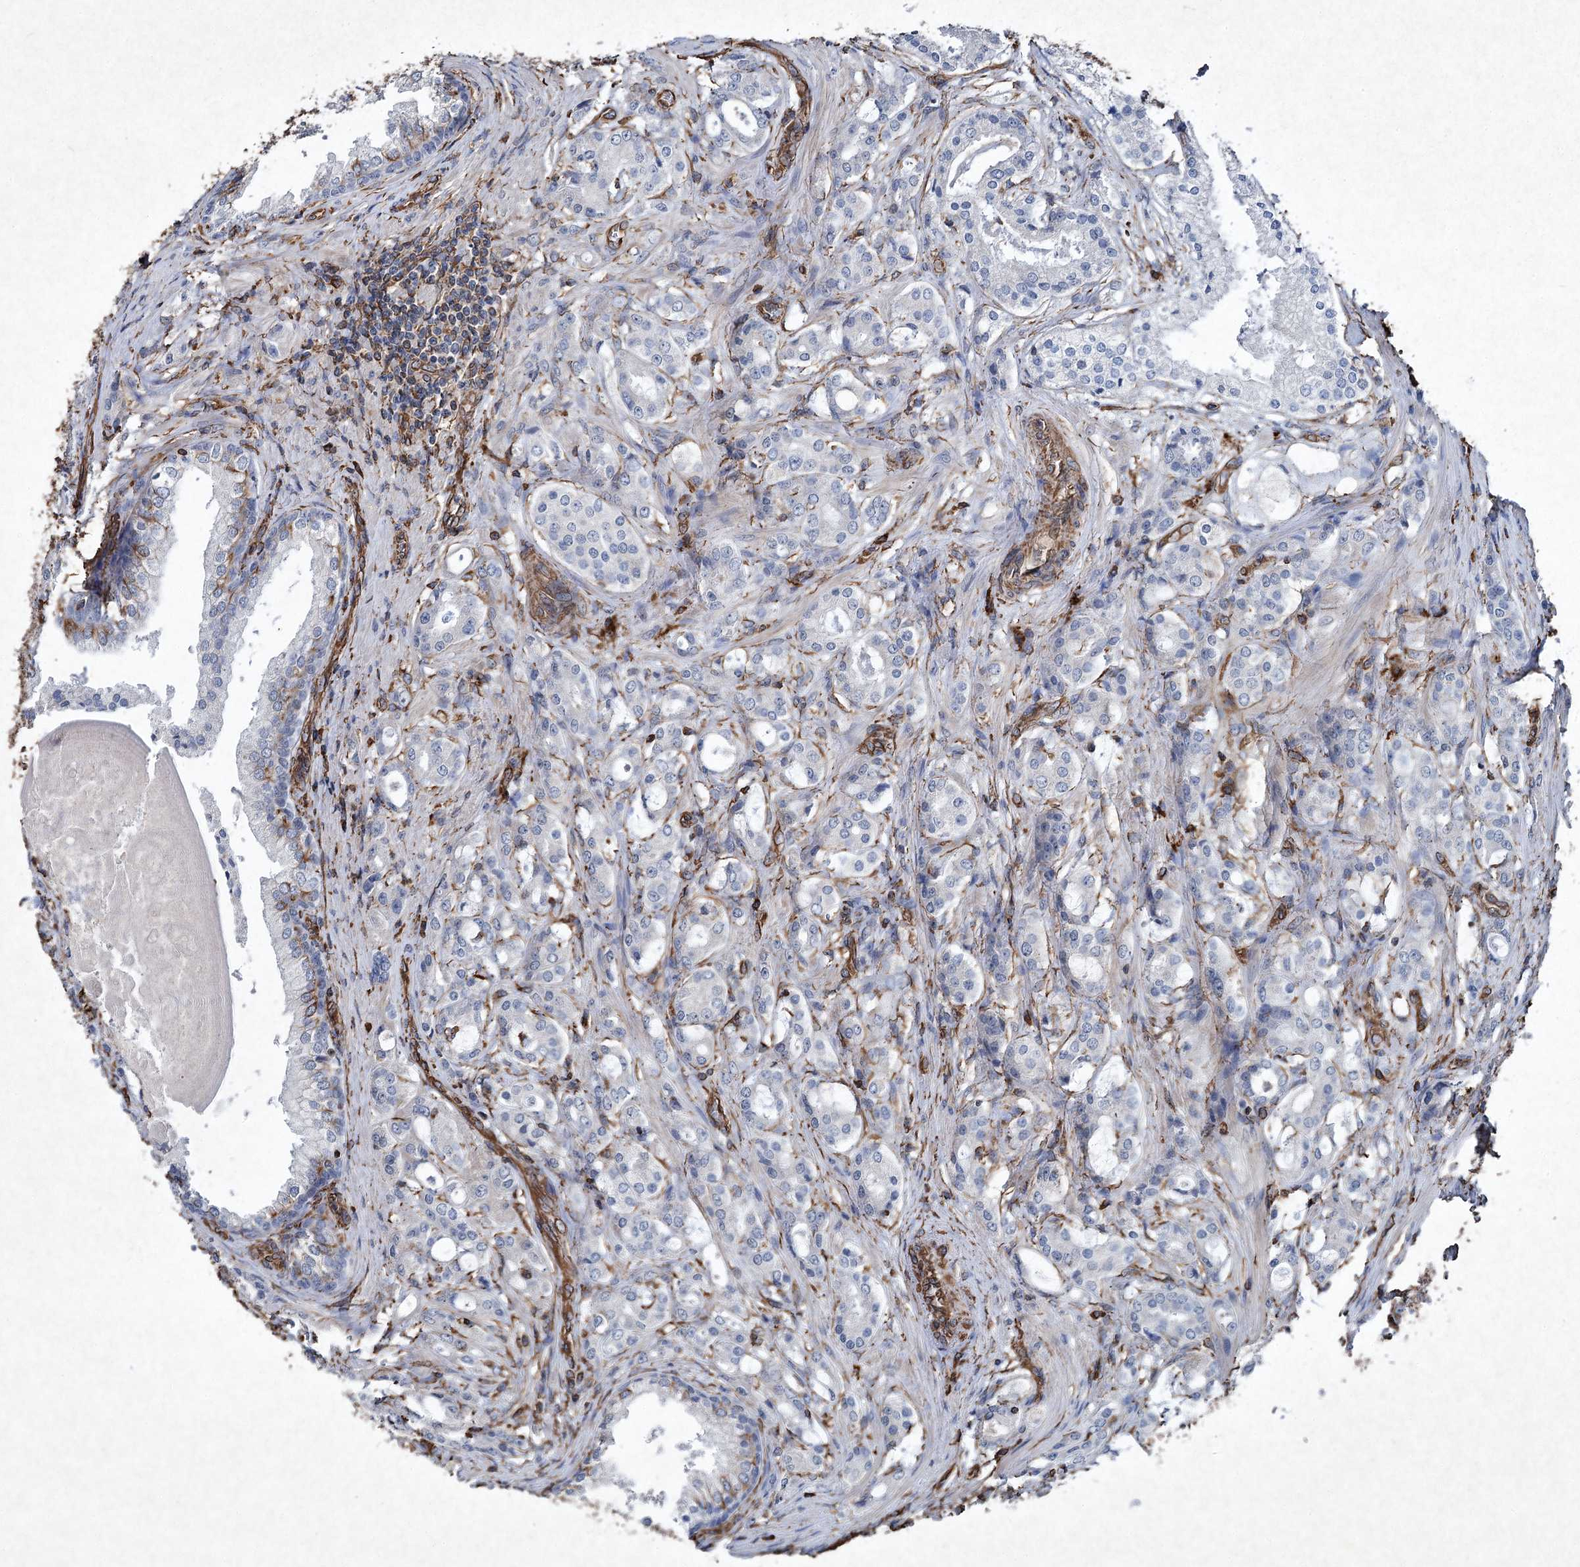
{"staining": {"intensity": "negative", "quantity": "none", "location": "none"}, "tissue": "prostate cancer", "cell_type": "Tumor cells", "image_type": "cancer", "snomed": [{"axis": "morphology", "description": "Adenocarcinoma, High grade"}, {"axis": "topography", "description": "Prostate"}], "caption": "High magnification brightfield microscopy of adenocarcinoma (high-grade) (prostate) stained with DAB (3,3'-diaminobenzidine) (brown) and counterstained with hematoxylin (blue): tumor cells show no significant staining.", "gene": "CLEC4M", "patient": {"sex": "male", "age": 63}}